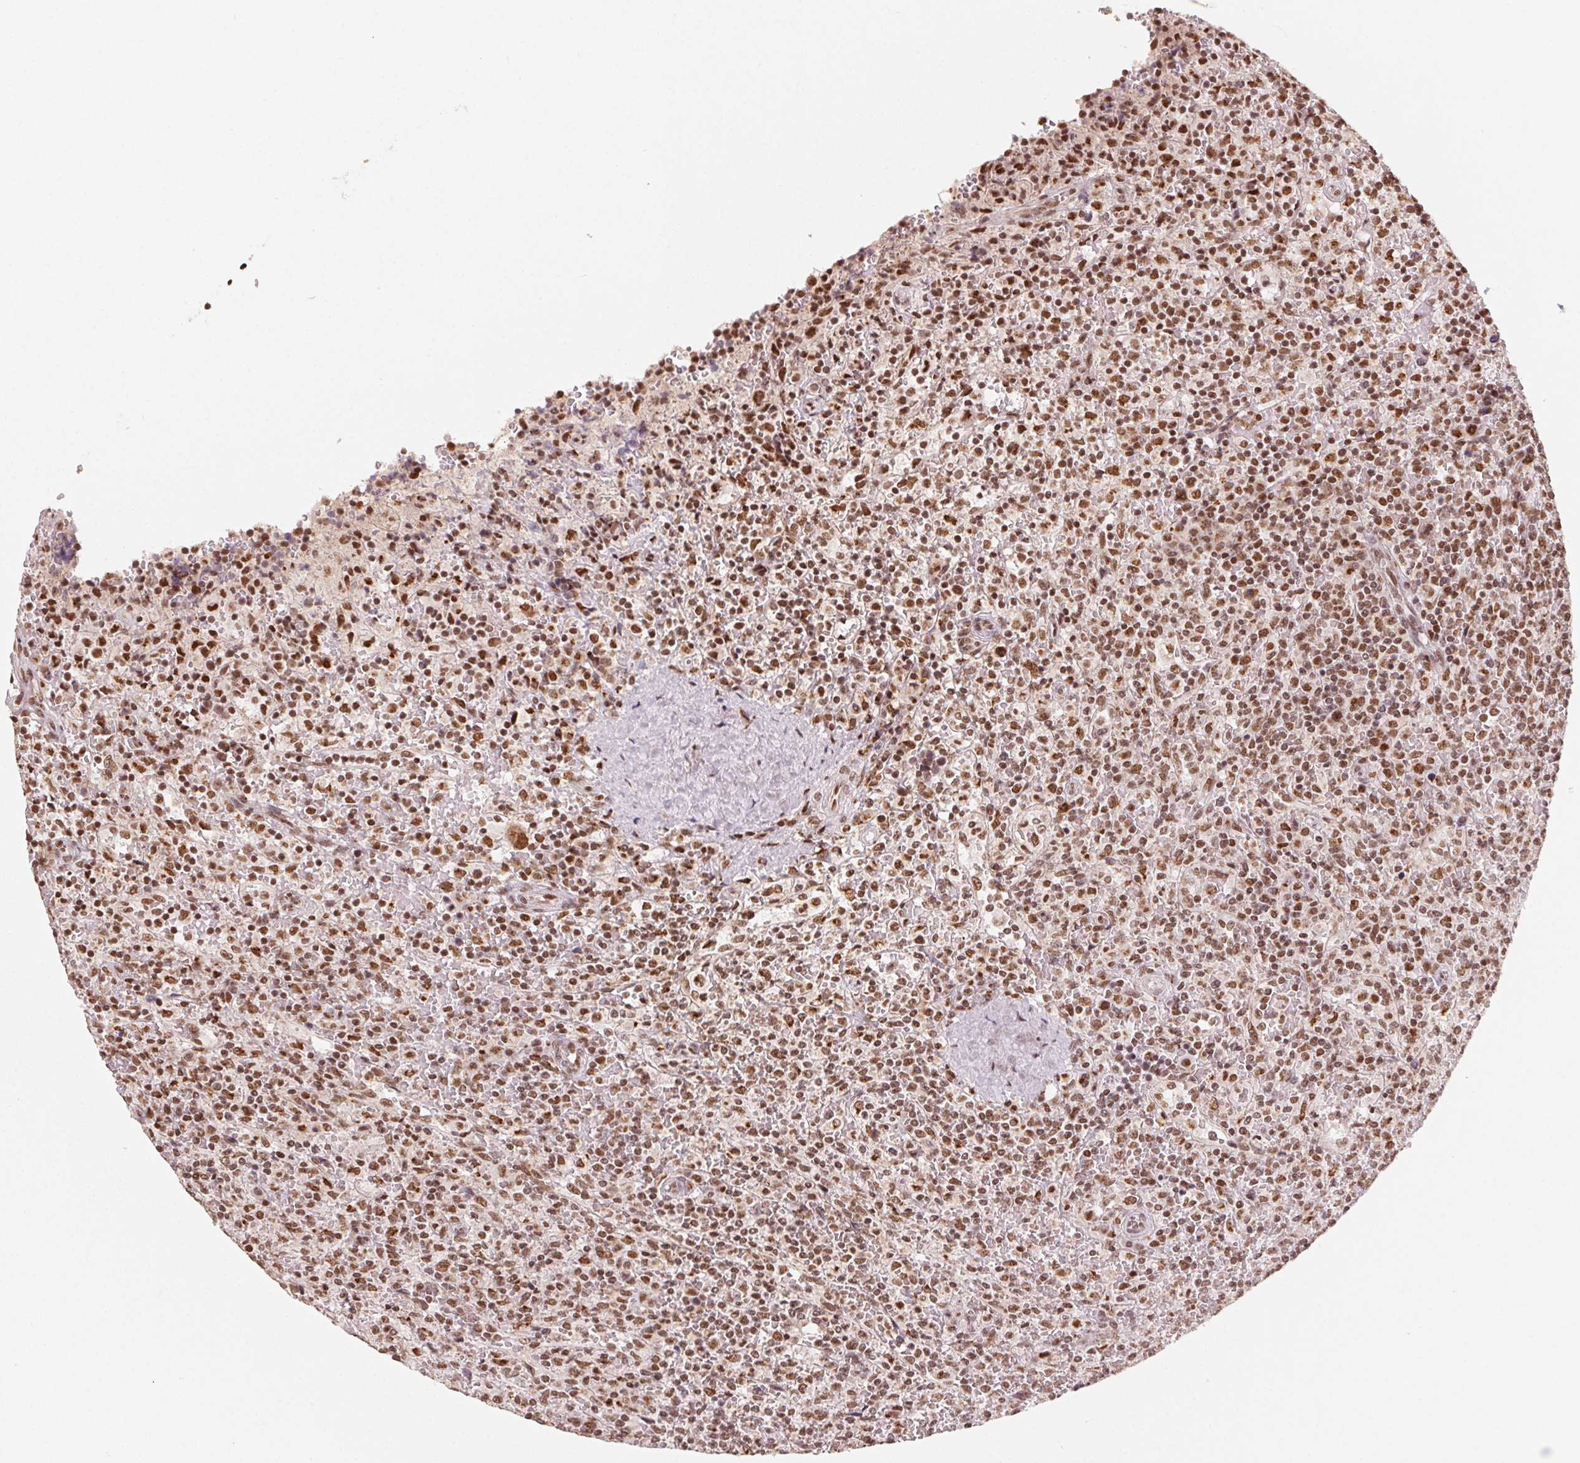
{"staining": {"intensity": "moderate", "quantity": ">75%", "location": "nuclear"}, "tissue": "lymphoma", "cell_type": "Tumor cells", "image_type": "cancer", "snomed": [{"axis": "morphology", "description": "Malignant lymphoma, non-Hodgkin's type, Low grade"}, {"axis": "topography", "description": "Spleen"}], "caption": "Immunohistochemistry of malignant lymphoma, non-Hodgkin's type (low-grade) reveals medium levels of moderate nuclear positivity in approximately >75% of tumor cells.", "gene": "TOPORS", "patient": {"sex": "male", "age": 62}}